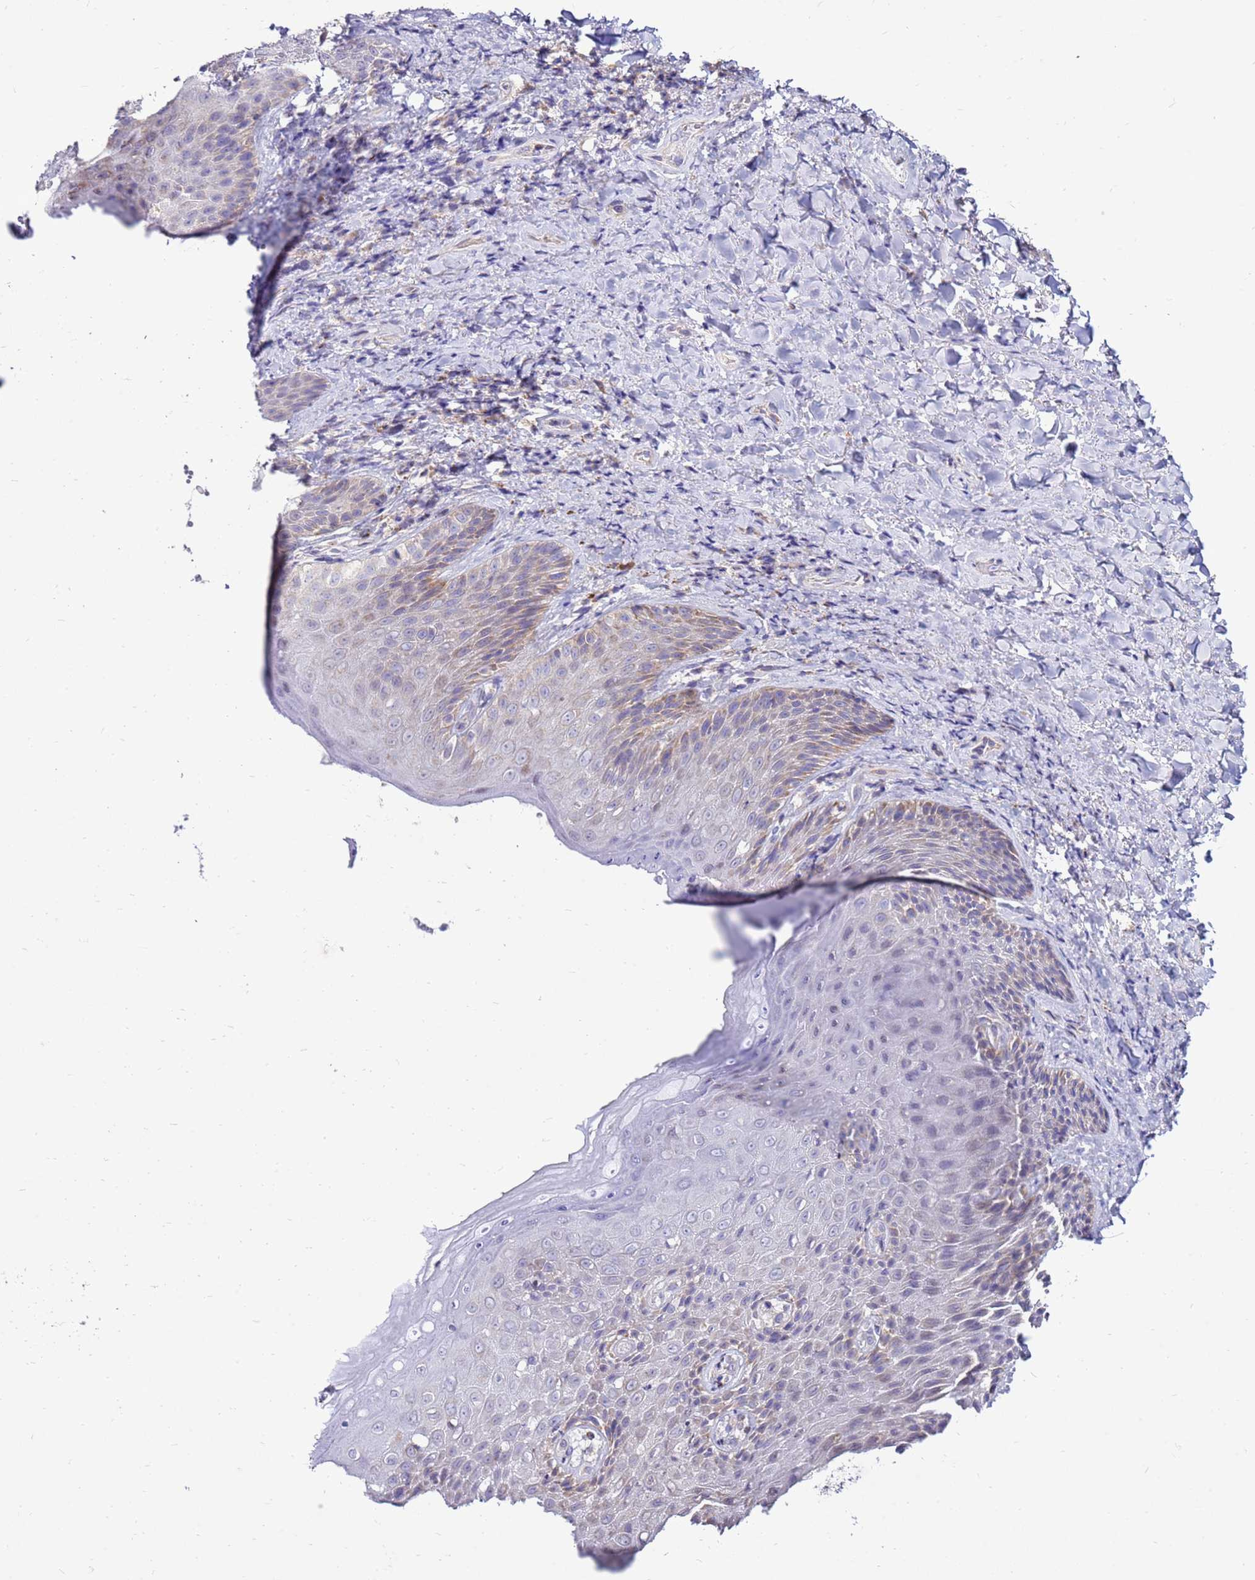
{"staining": {"intensity": "weak", "quantity": "25%-75%", "location": "cytoplasmic/membranous"}, "tissue": "skin", "cell_type": "Epidermal cells", "image_type": "normal", "snomed": [{"axis": "morphology", "description": "Normal tissue, NOS"}, {"axis": "topography", "description": "Anal"}], "caption": "Weak cytoplasmic/membranous expression for a protein is appreciated in approximately 25%-75% of epidermal cells of normal skin using immunohistochemistry.", "gene": "IGF1R", "patient": {"sex": "female", "age": 89}}